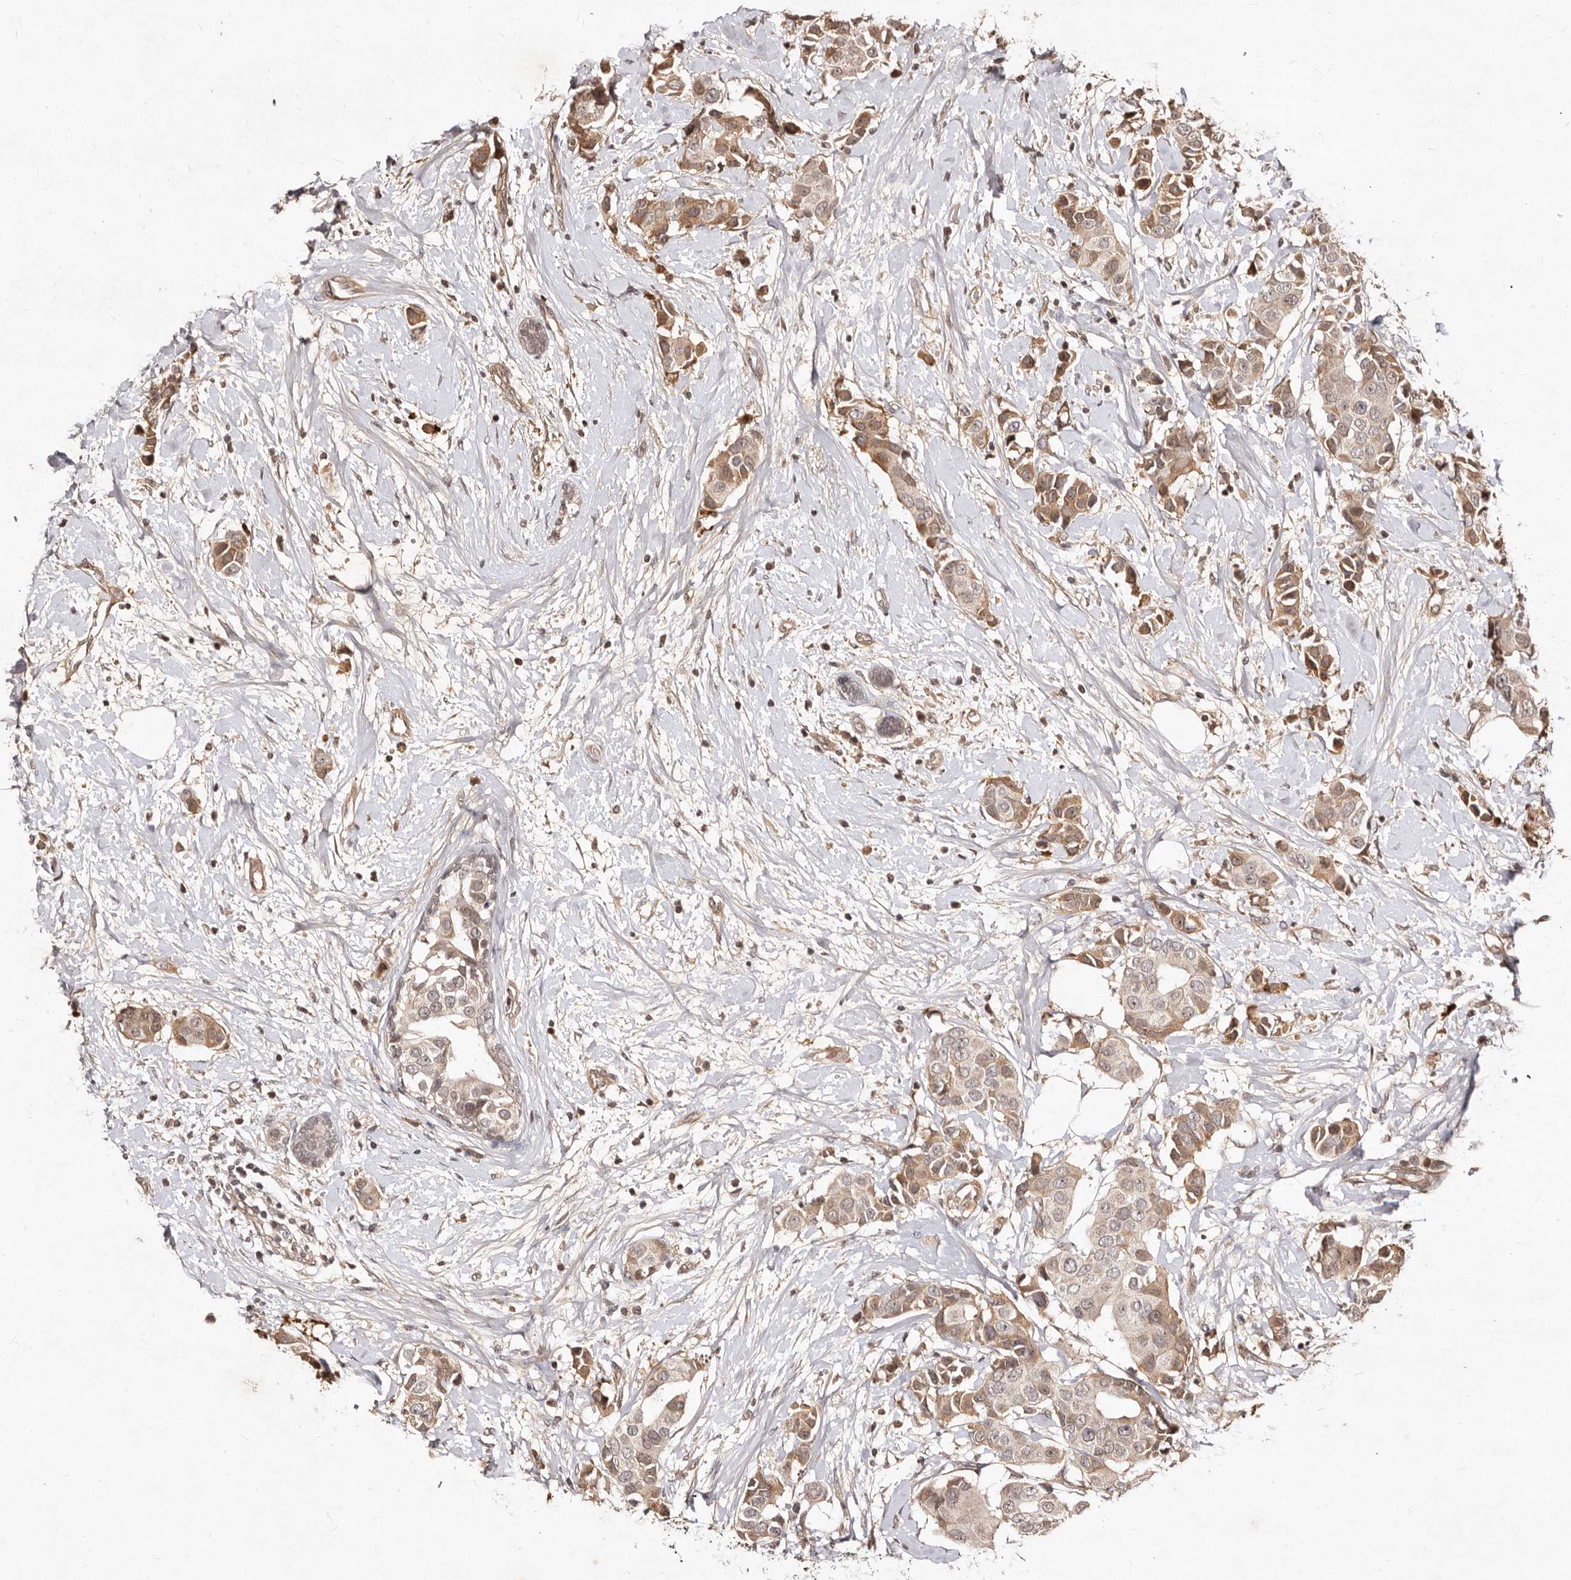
{"staining": {"intensity": "moderate", "quantity": "25%-75%", "location": "cytoplasmic/membranous"}, "tissue": "breast cancer", "cell_type": "Tumor cells", "image_type": "cancer", "snomed": [{"axis": "morphology", "description": "Normal tissue, NOS"}, {"axis": "morphology", "description": "Duct carcinoma"}, {"axis": "topography", "description": "Breast"}], "caption": "This is a photomicrograph of immunohistochemistry staining of breast infiltrating ductal carcinoma, which shows moderate positivity in the cytoplasmic/membranous of tumor cells.", "gene": "LCORL", "patient": {"sex": "female", "age": 39}}